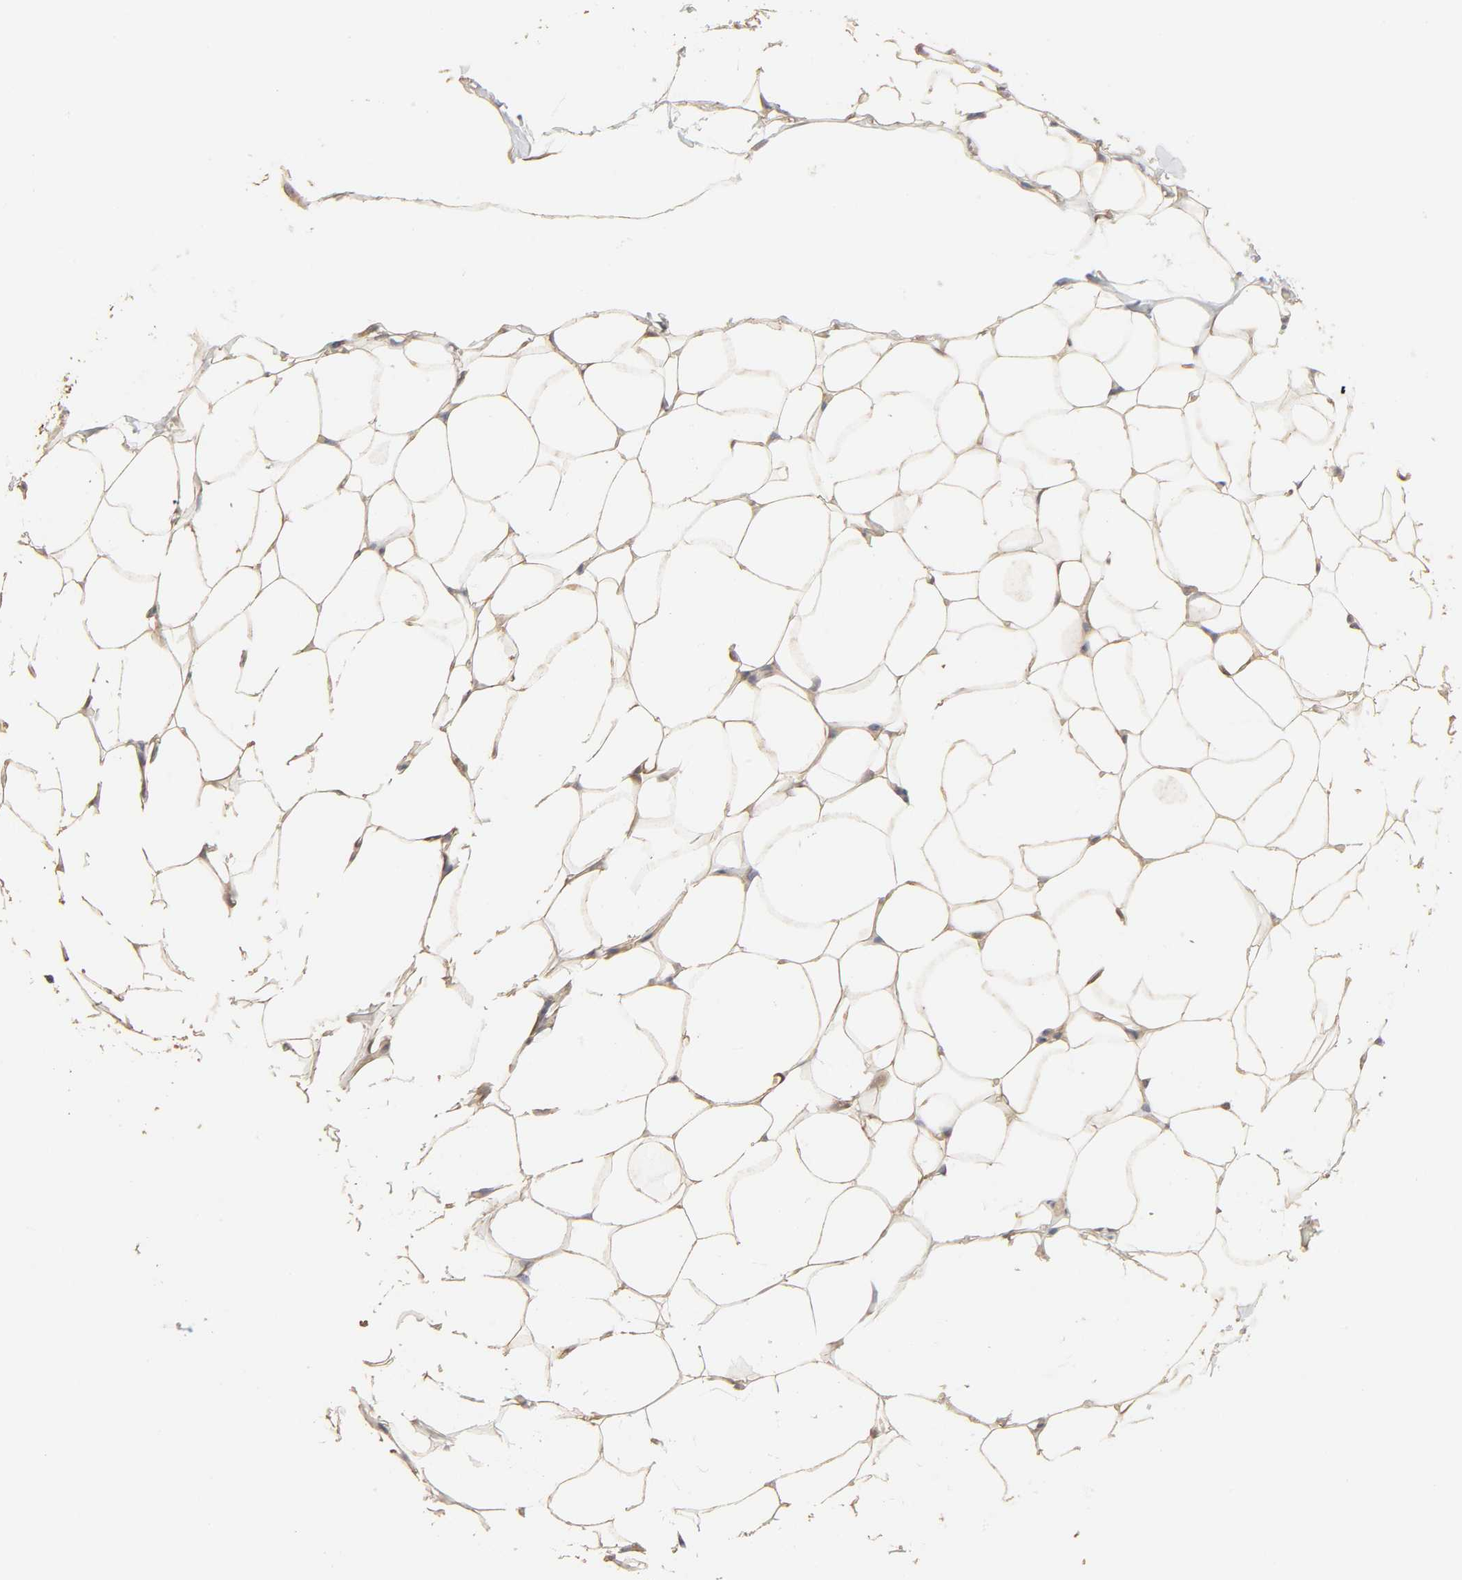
{"staining": {"intensity": "moderate", "quantity": ">75%", "location": "cytoplasmic/membranous"}, "tissue": "adipose tissue", "cell_type": "Adipocytes", "image_type": "normal", "snomed": [{"axis": "morphology", "description": "Normal tissue, NOS"}, {"axis": "topography", "description": "Soft tissue"}], "caption": "This photomicrograph demonstrates immunohistochemistry (IHC) staining of benign human adipose tissue, with medium moderate cytoplasmic/membranous expression in approximately >75% of adipocytes.", "gene": "AP1G2", "patient": {"sex": "male", "age": 26}}